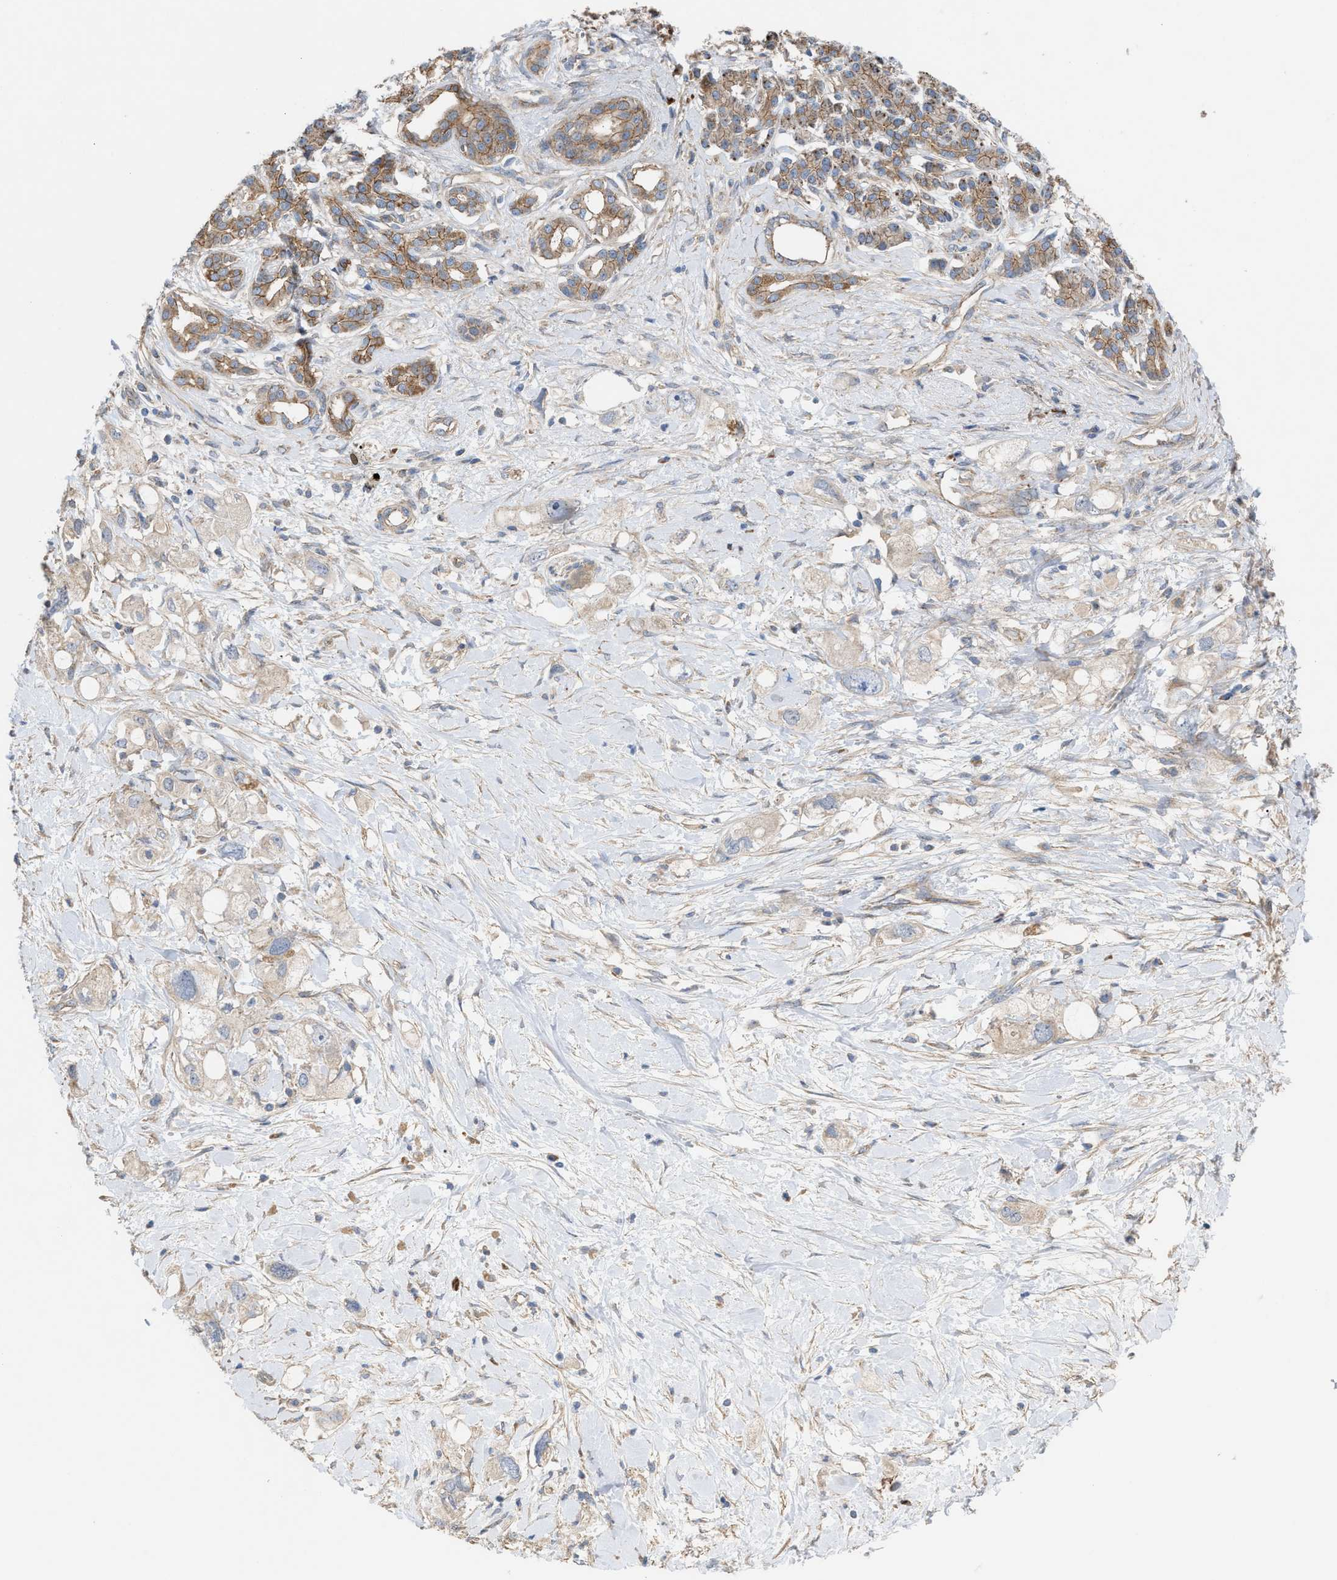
{"staining": {"intensity": "weak", "quantity": "<25%", "location": "cytoplasmic/membranous"}, "tissue": "pancreatic cancer", "cell_type": "Tumor cells", "image_type": "cancer", "snomed": [{"axis": "morphology", "description": "Adenocarcinoma, NOS"}, {"axis": "topography", "description": "Pancreas"}], "caption": "A photomicrograph of human pancreatic adenocarcinoma is negative for staining in tumor cells.", "gene": "OXSM", "patient": {"sex": "female", "age": 56}}